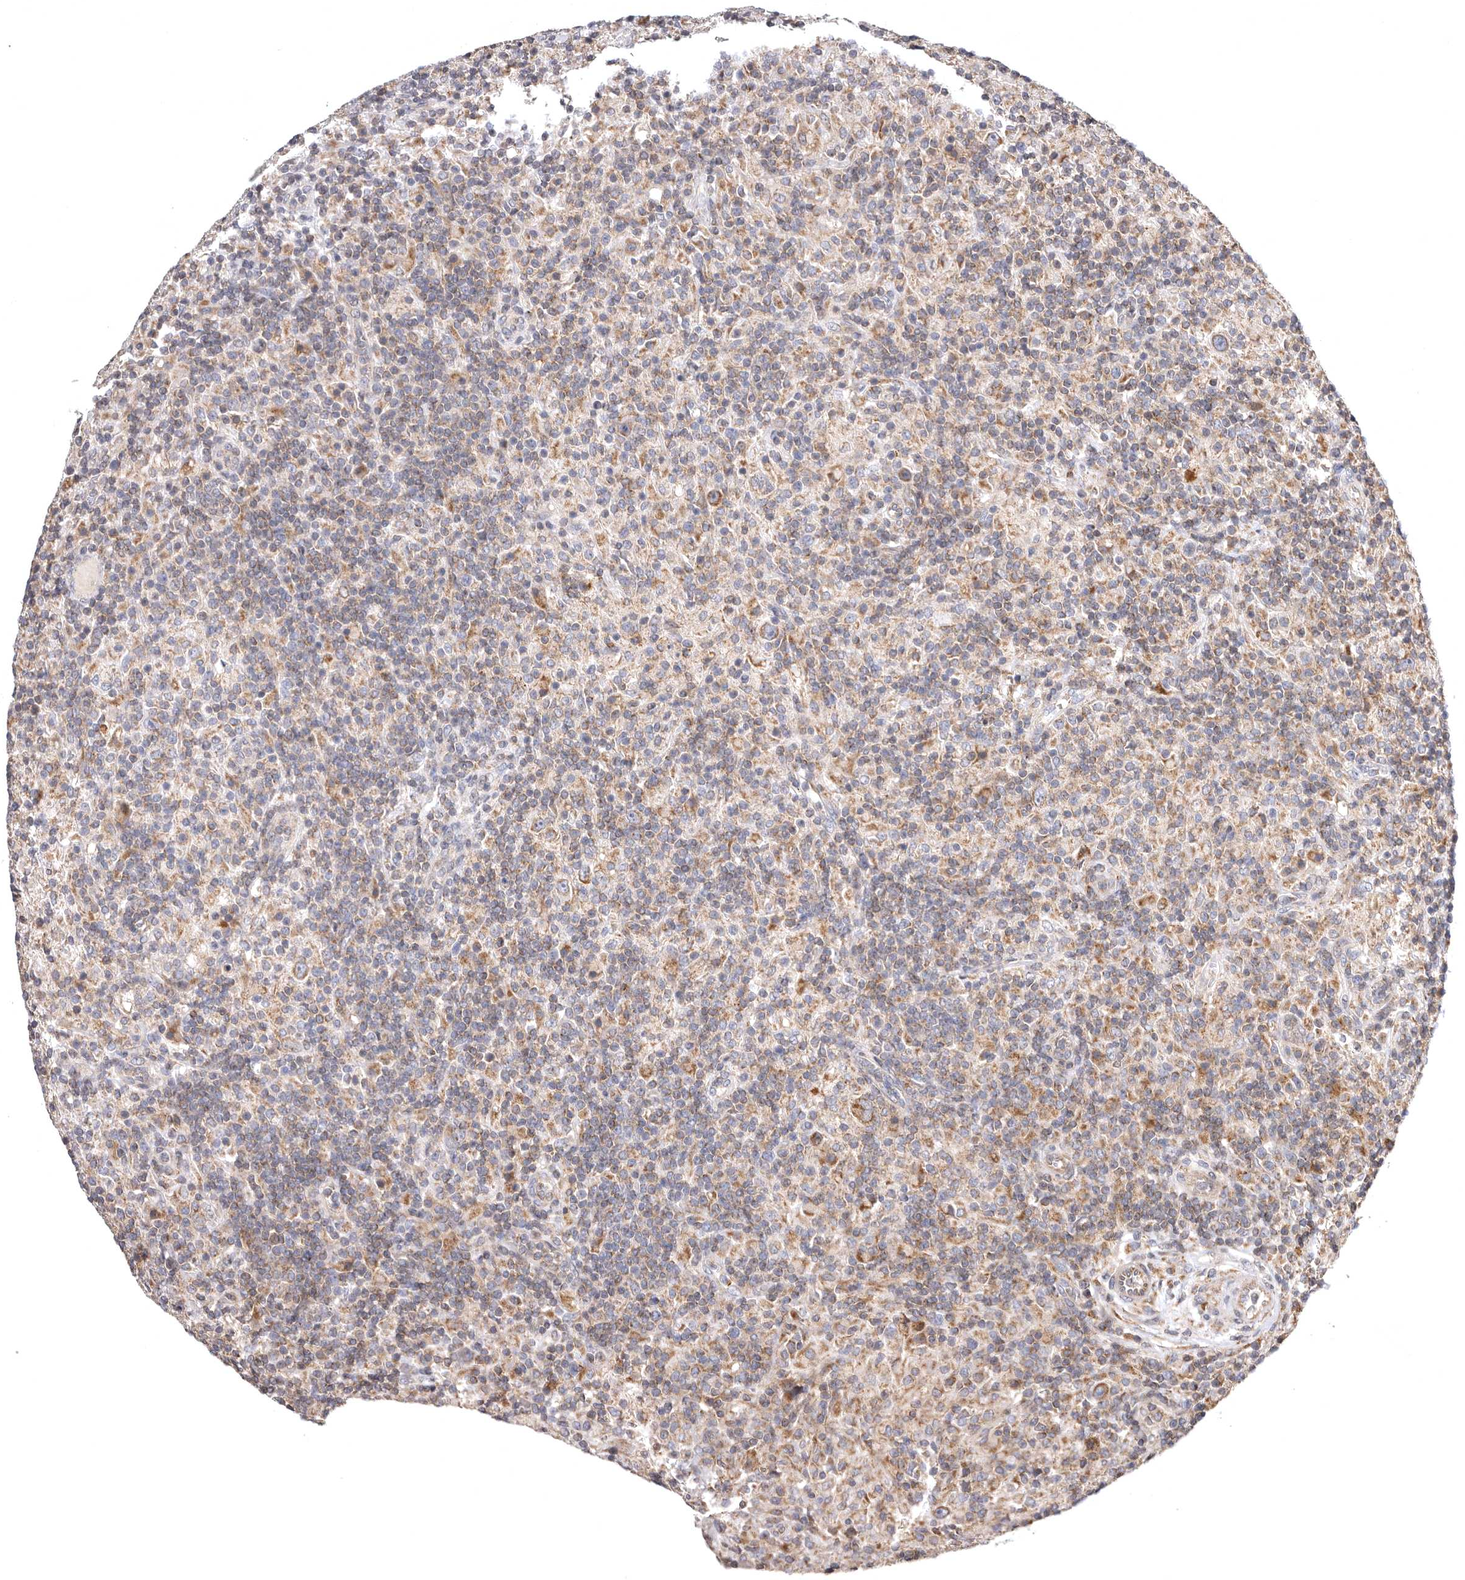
{"staining": {"intensity": "moderate", "quantity": ">75%", "location": "cytoplasmic/membranous"}, "tissue": "lymphoma", "cell_type": "Tumor cells", "image_type": "cancer", "snomed": [{"axis": "morphology", "description": "Hodgkin's disease, NOS"}, {"axis": "topography", "description": "Lymph node"}], "caption": "Immunohistochemical staining of human lymphoma reveals medium levels of moderate cytoplasmic/membranous positivity in about >75% of tumor cells.", "gene": "ADCY2", "patient": {"sex": "male", "age": 70}}